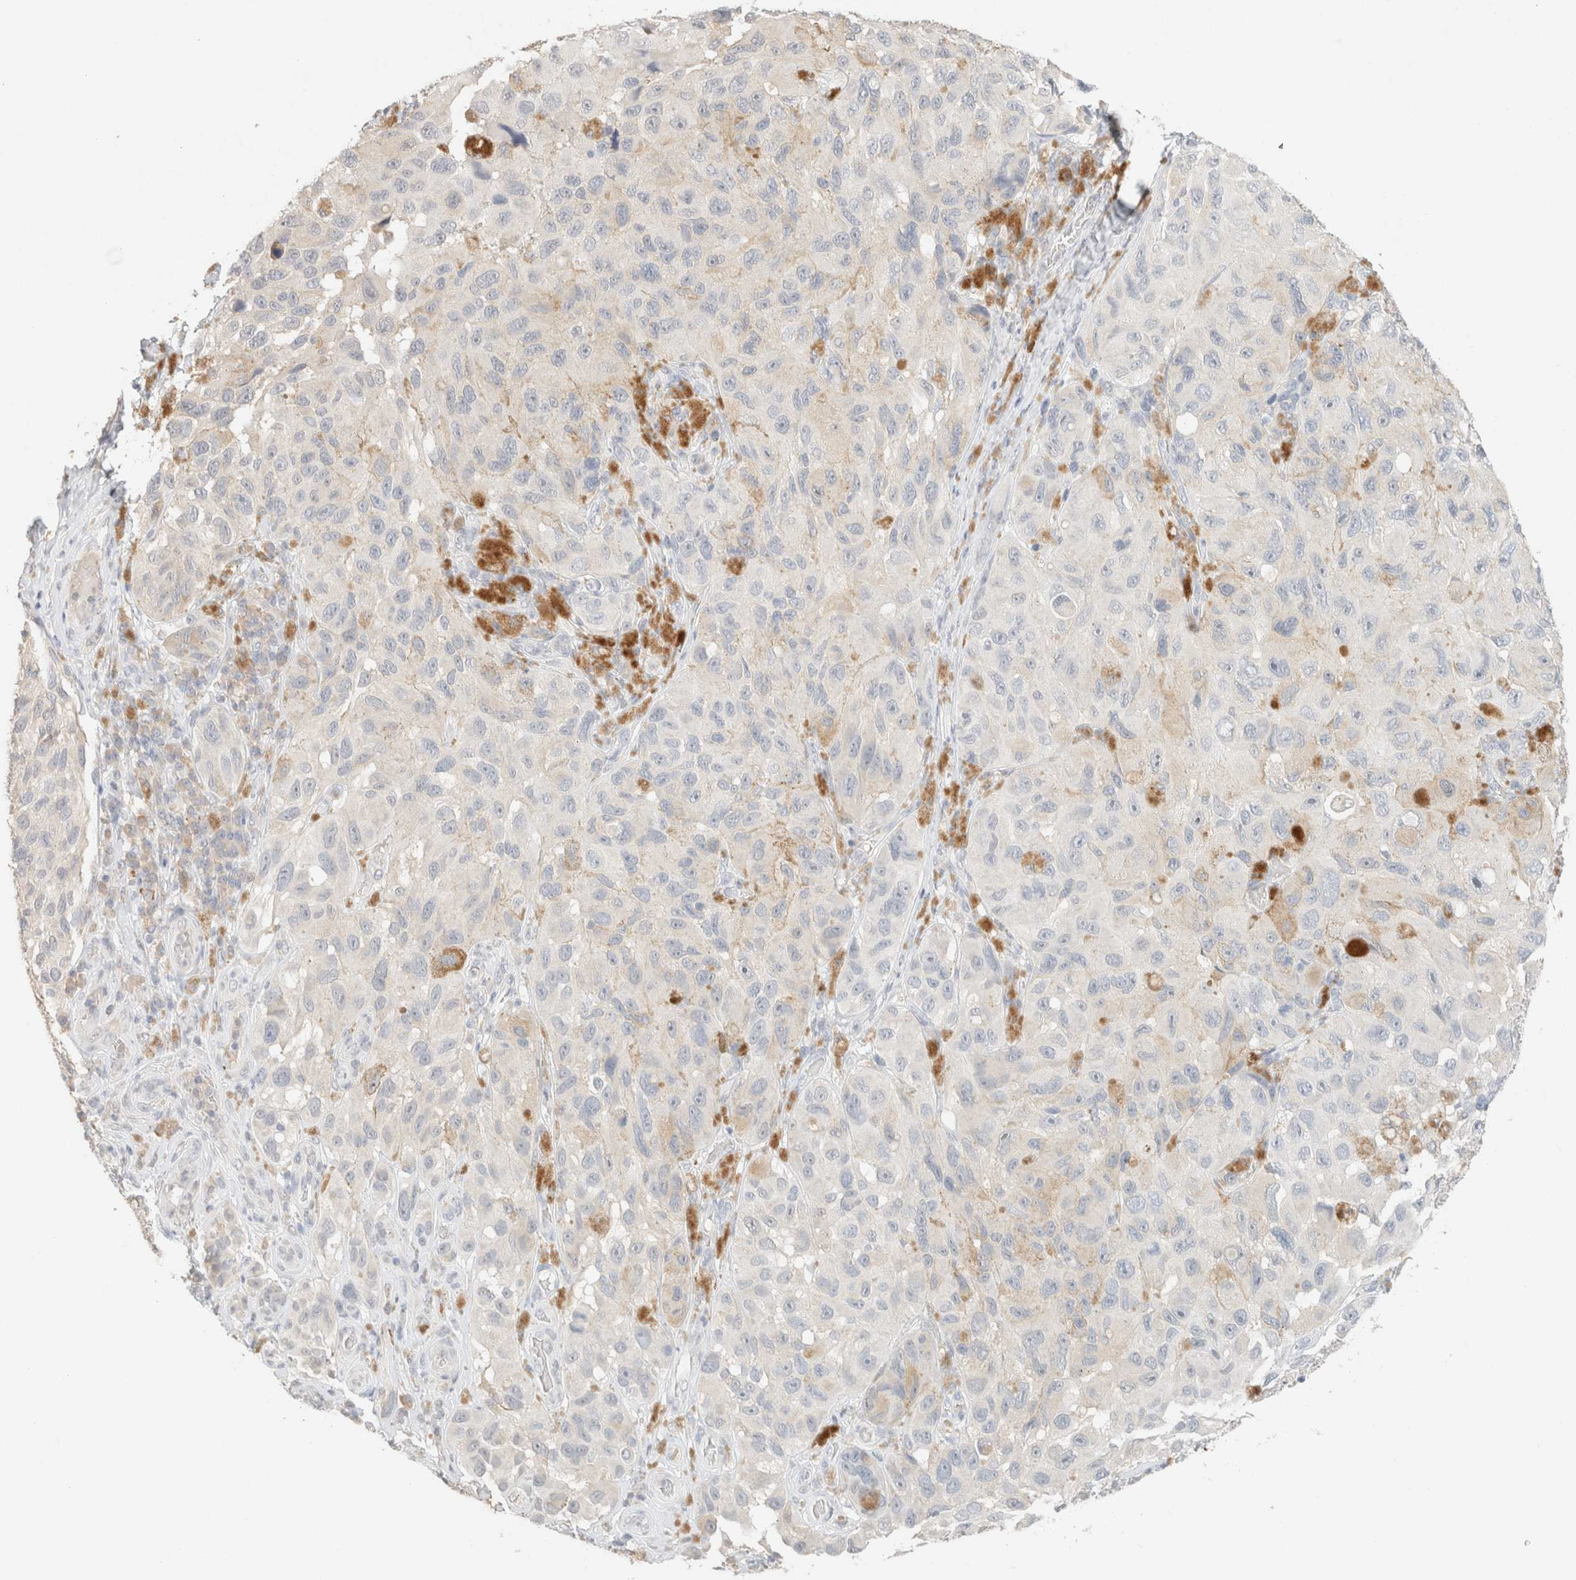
{"staining": {"intensity": "negative", "quantity": "none", "location": "none"}, "tissue": "melanoma", "cell_type": "Tumor cells", "image_type": "cancer", "snomed": [{"axis": "morphology", "description": "Malignant melanoma, NOS"}, {"axis": "topography", "description": "Skin"}], "caption": "The image demonstrates no staining of tumor cells in malignant melanoma.", "gene": "CPA1", "patient": {"sex": "female", "age": 73}}